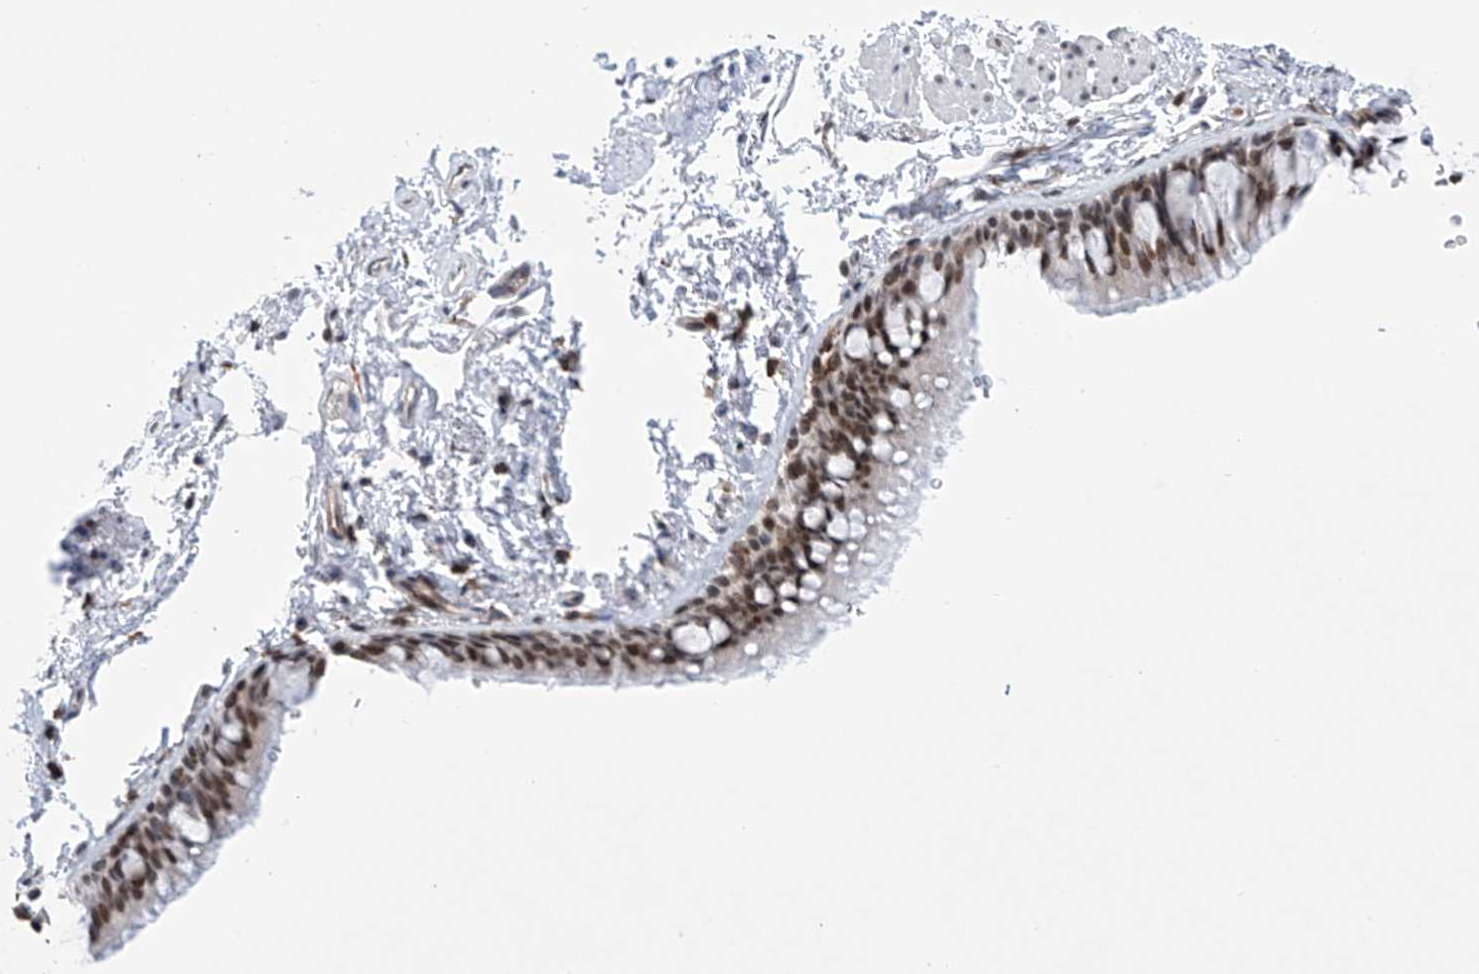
{"staining": {"intensity": "moderate", "quantity": "25%-75%", "location": "nuclear"}, "tissue": "bronchus", "cell_type": "Respiratory epithelial cells", "image_type": "normal", "snomed": [{"axis": "morphology", "description": "Normal tissue, NOS"}, {"axis": "topography", "description": "Cartilage tissue"}, {"axis": "topography", "description": "Bronchus"}], "caption": "Brown immunohistochemical staining in normal bronchus displays moderate nuclear staining in approximately 25%-75% of respiratory epithelial cells.", "gene": "MSL3", "patient": {"sex": "female", "age": 73}}